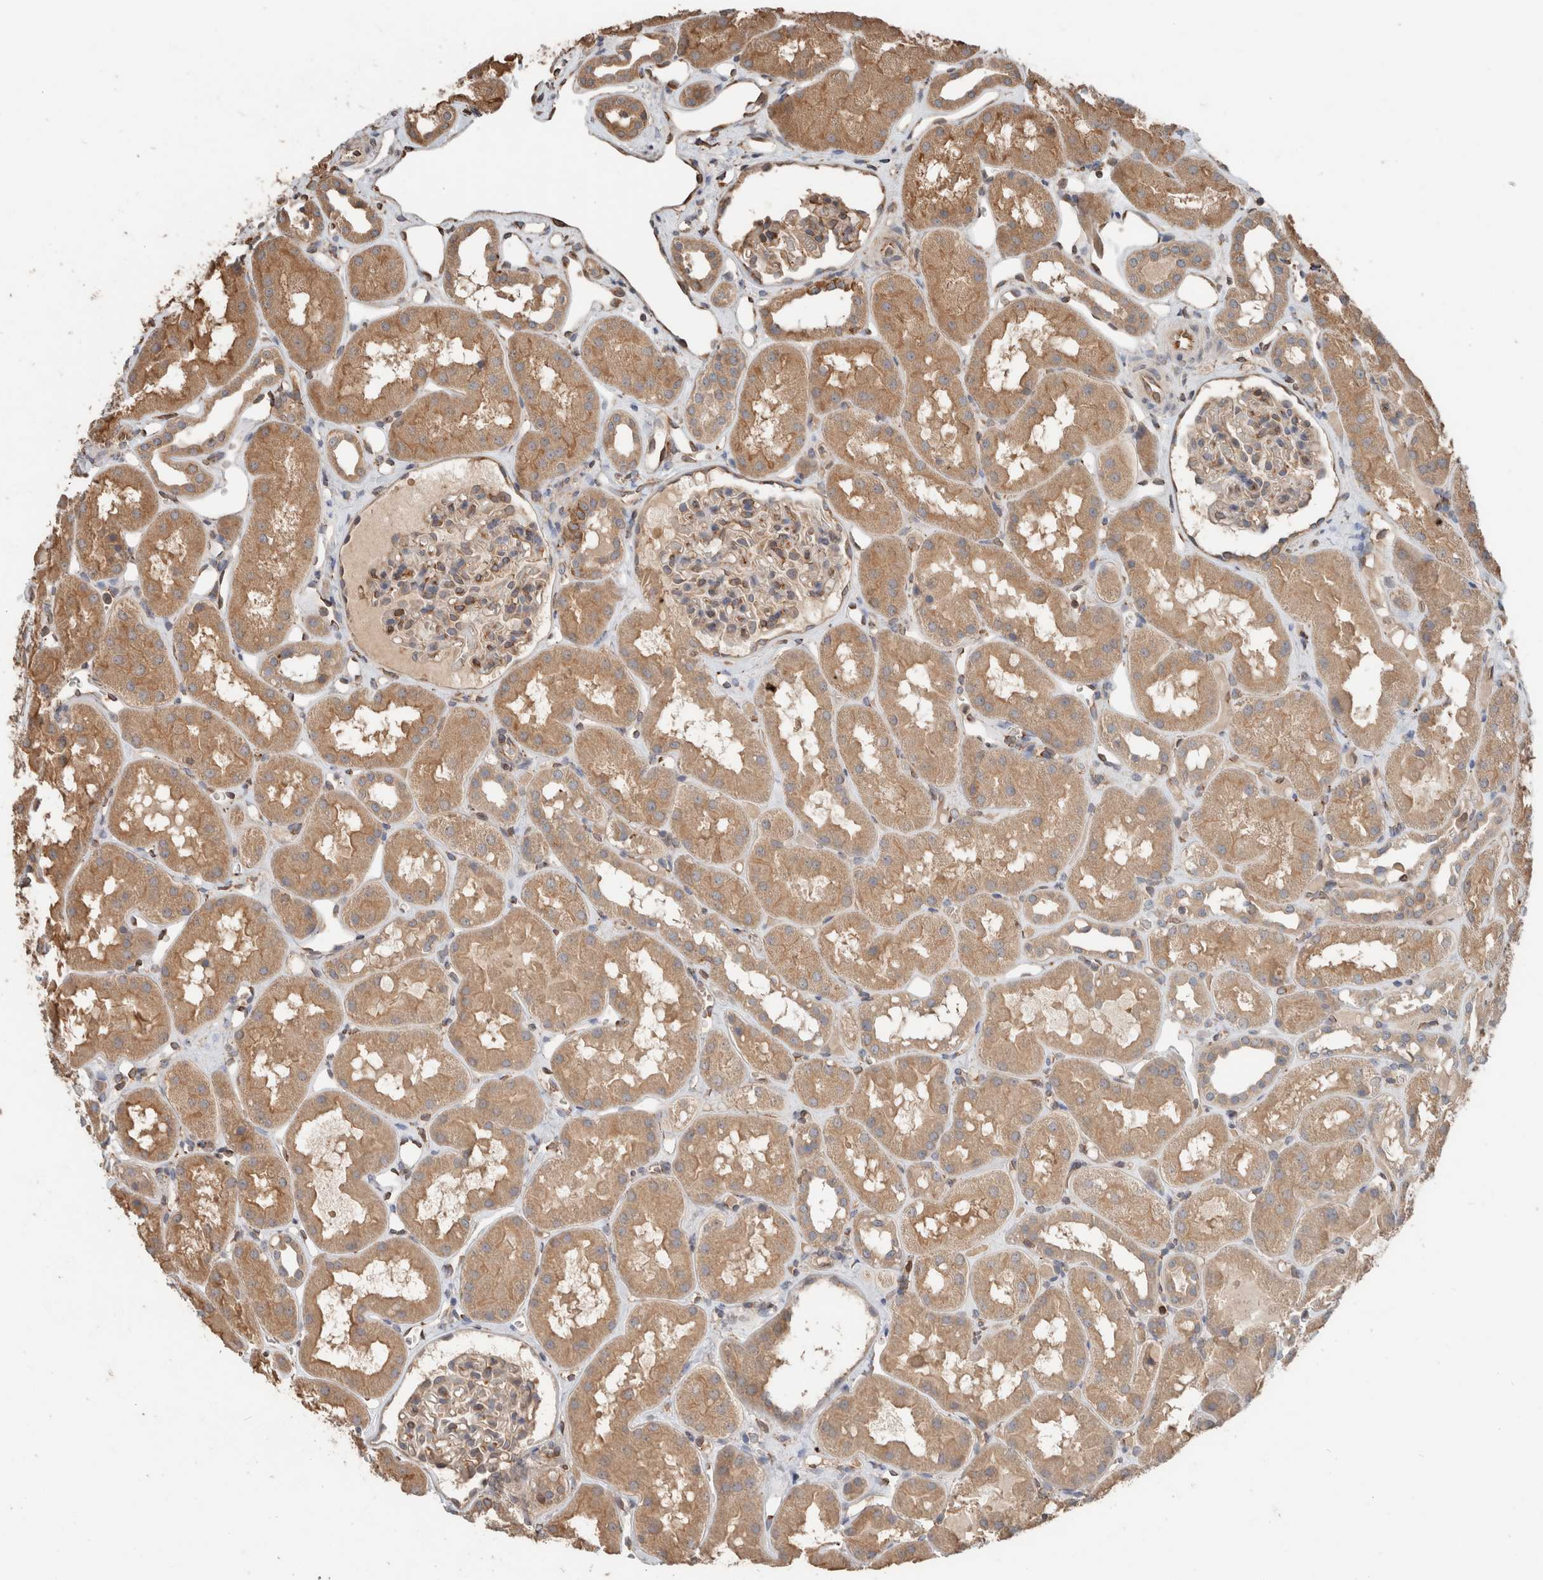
{"staining": {"intensity": "moderate", "quantity": "<25%", "location": "cytoplasmic/membranous"}, "tissue": "kidney", "cell_type": "Cells in glomeruli", "image_type": "normal", "snomed": [{"axis": "morphology", "description": "Normal tissue, NOS"}, {"axis": "topography", "description": "Kidney"}], "caption": "This micrograph reveals immunohistochemistry (IHC) staining of unremarkable human kidney, with low moderate cytoplasmic/membranous positivity in about <25% of cells in glomeruli.", "gene": "ERAP2", "patient": {"sex": "male", "age": 16}}